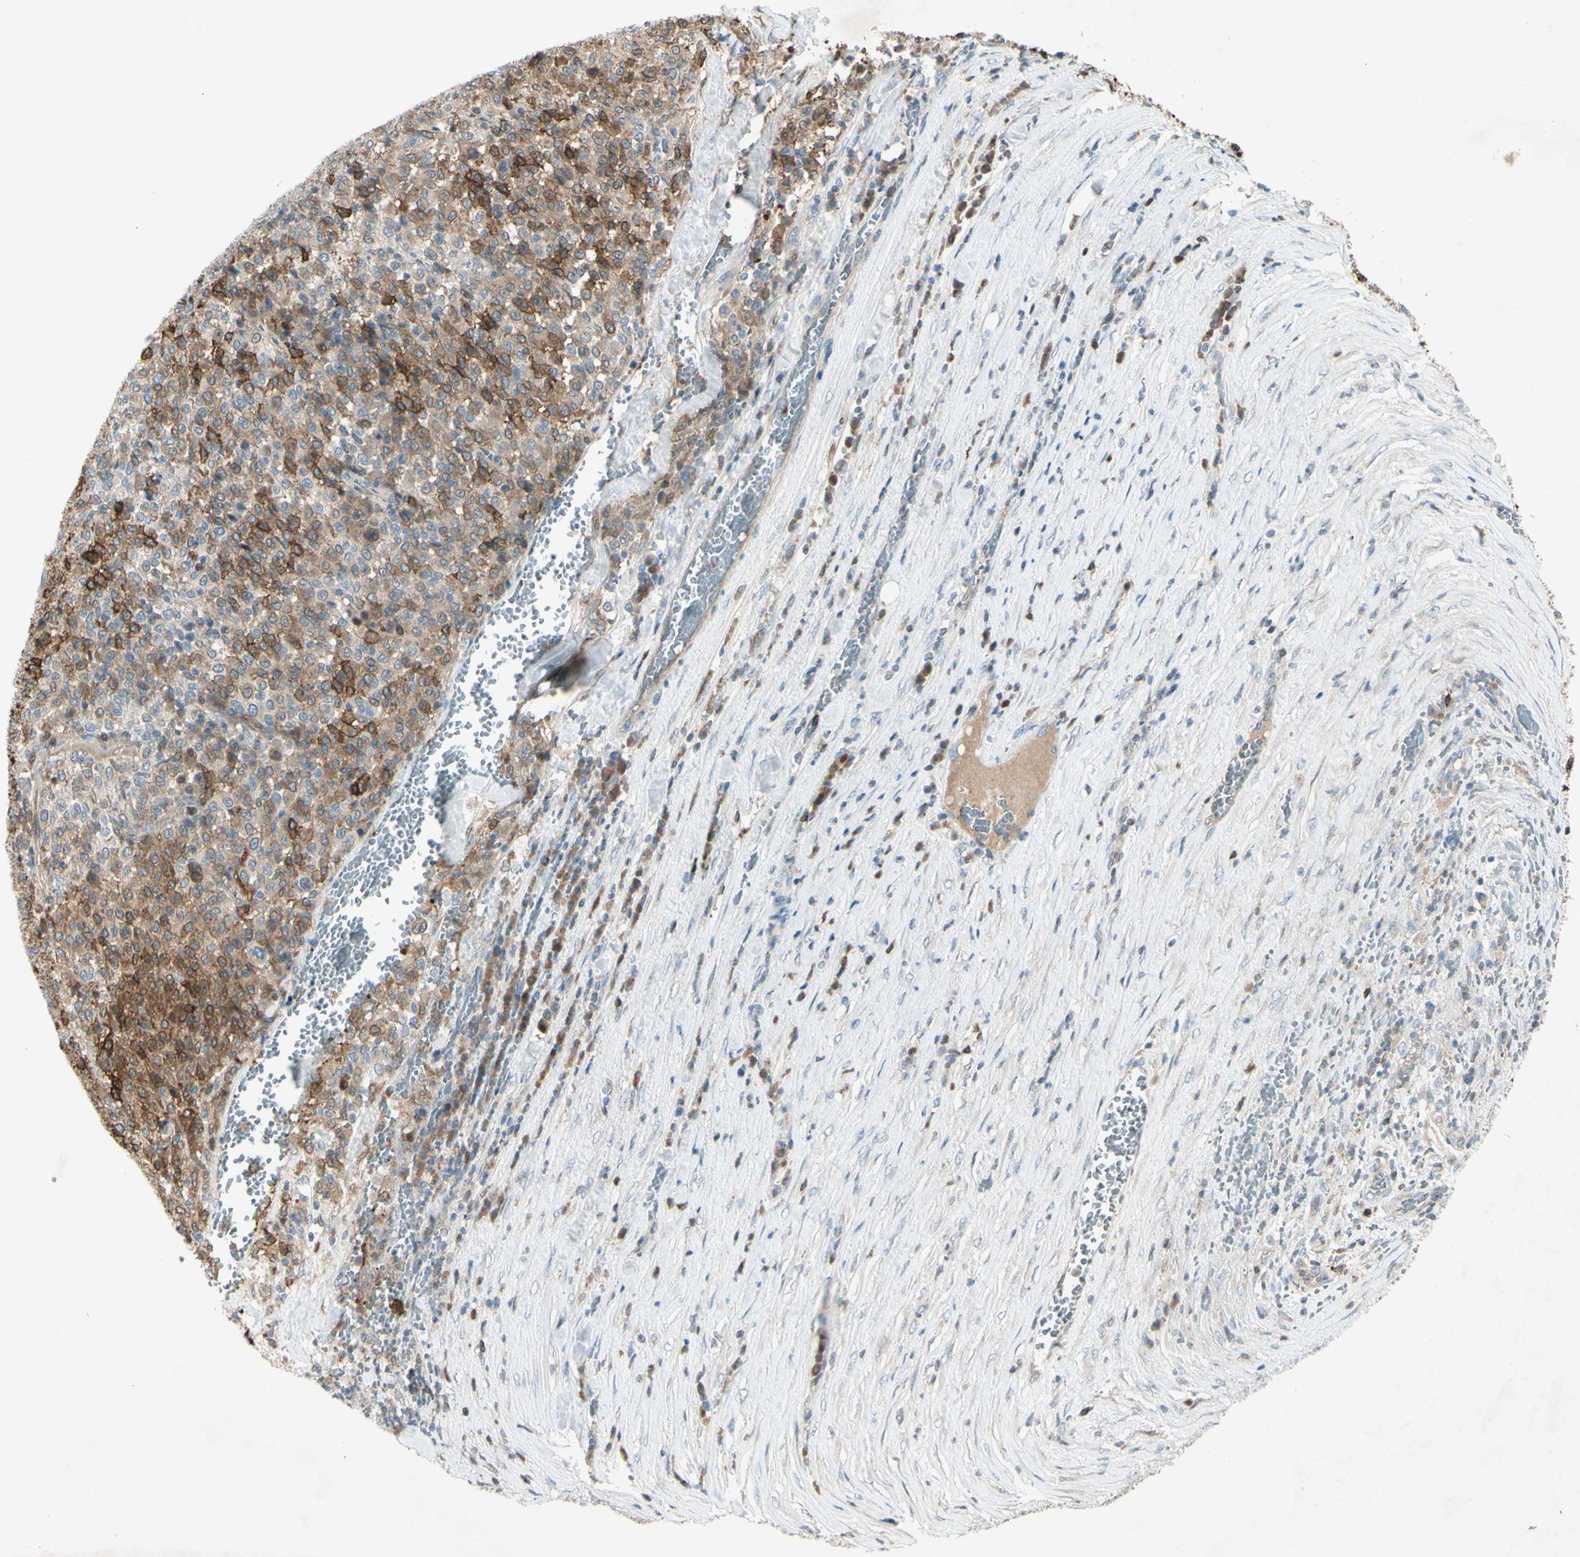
{"staining": {"intensity": "strong", "quantity": "25%-75%", "location": "cytoplasmic/membranous"}, "tissue": "melanoma", "cell_type": "Tumor cells", "image_type": "cancer", "snomed": [{"axis": "morphology", "description": "Malignant melanoma, Metastatic site"}, {"axis": "topography", "description": "Pancreas"}], "caption": "Melanoma stained for a protein (brown) displays strong cytoplasmic/membranous positive positivity in about 25%-75% of tumor cells.", "gene": "C1orf159", "patient": {"sex": "female", "age": 30}}